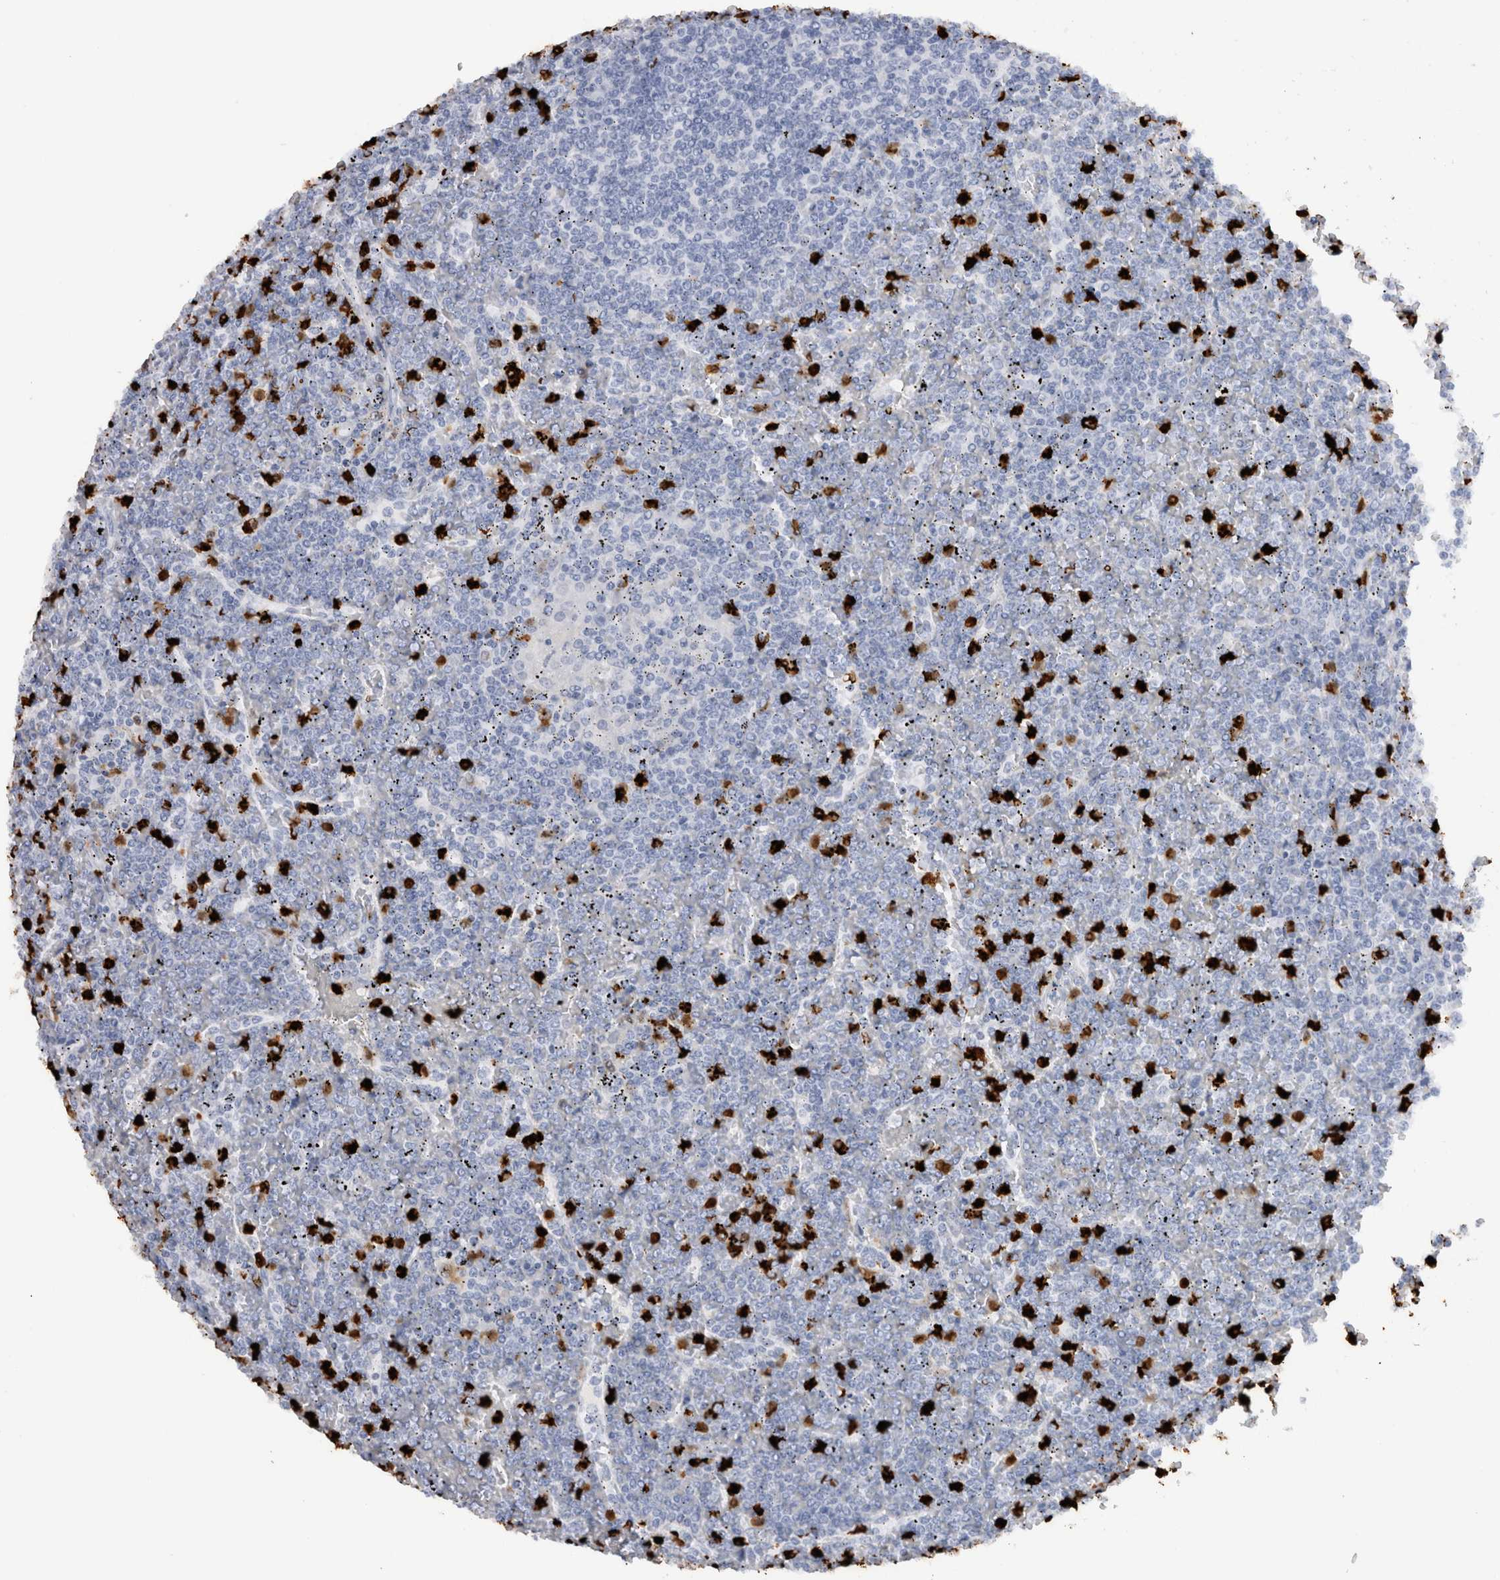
{"staining": {"intensity": "negative", "quantity": "none", "location": "none"}, "tissue": "lymphoma", "cell_type": "Tumor cells", "image_type": "cancer", "snomed": [{"axis": "morphology", "description": "Malignant lymphoma, non-Hodgkin's type, Low grade"}, {"axis": "topography", "description": "Spleen"}], "caption": "Tumor cells are negative for brown protein staining in lymphoma.", "gene": "S100A8", "patient": {"sex": "female", "age": 19}}